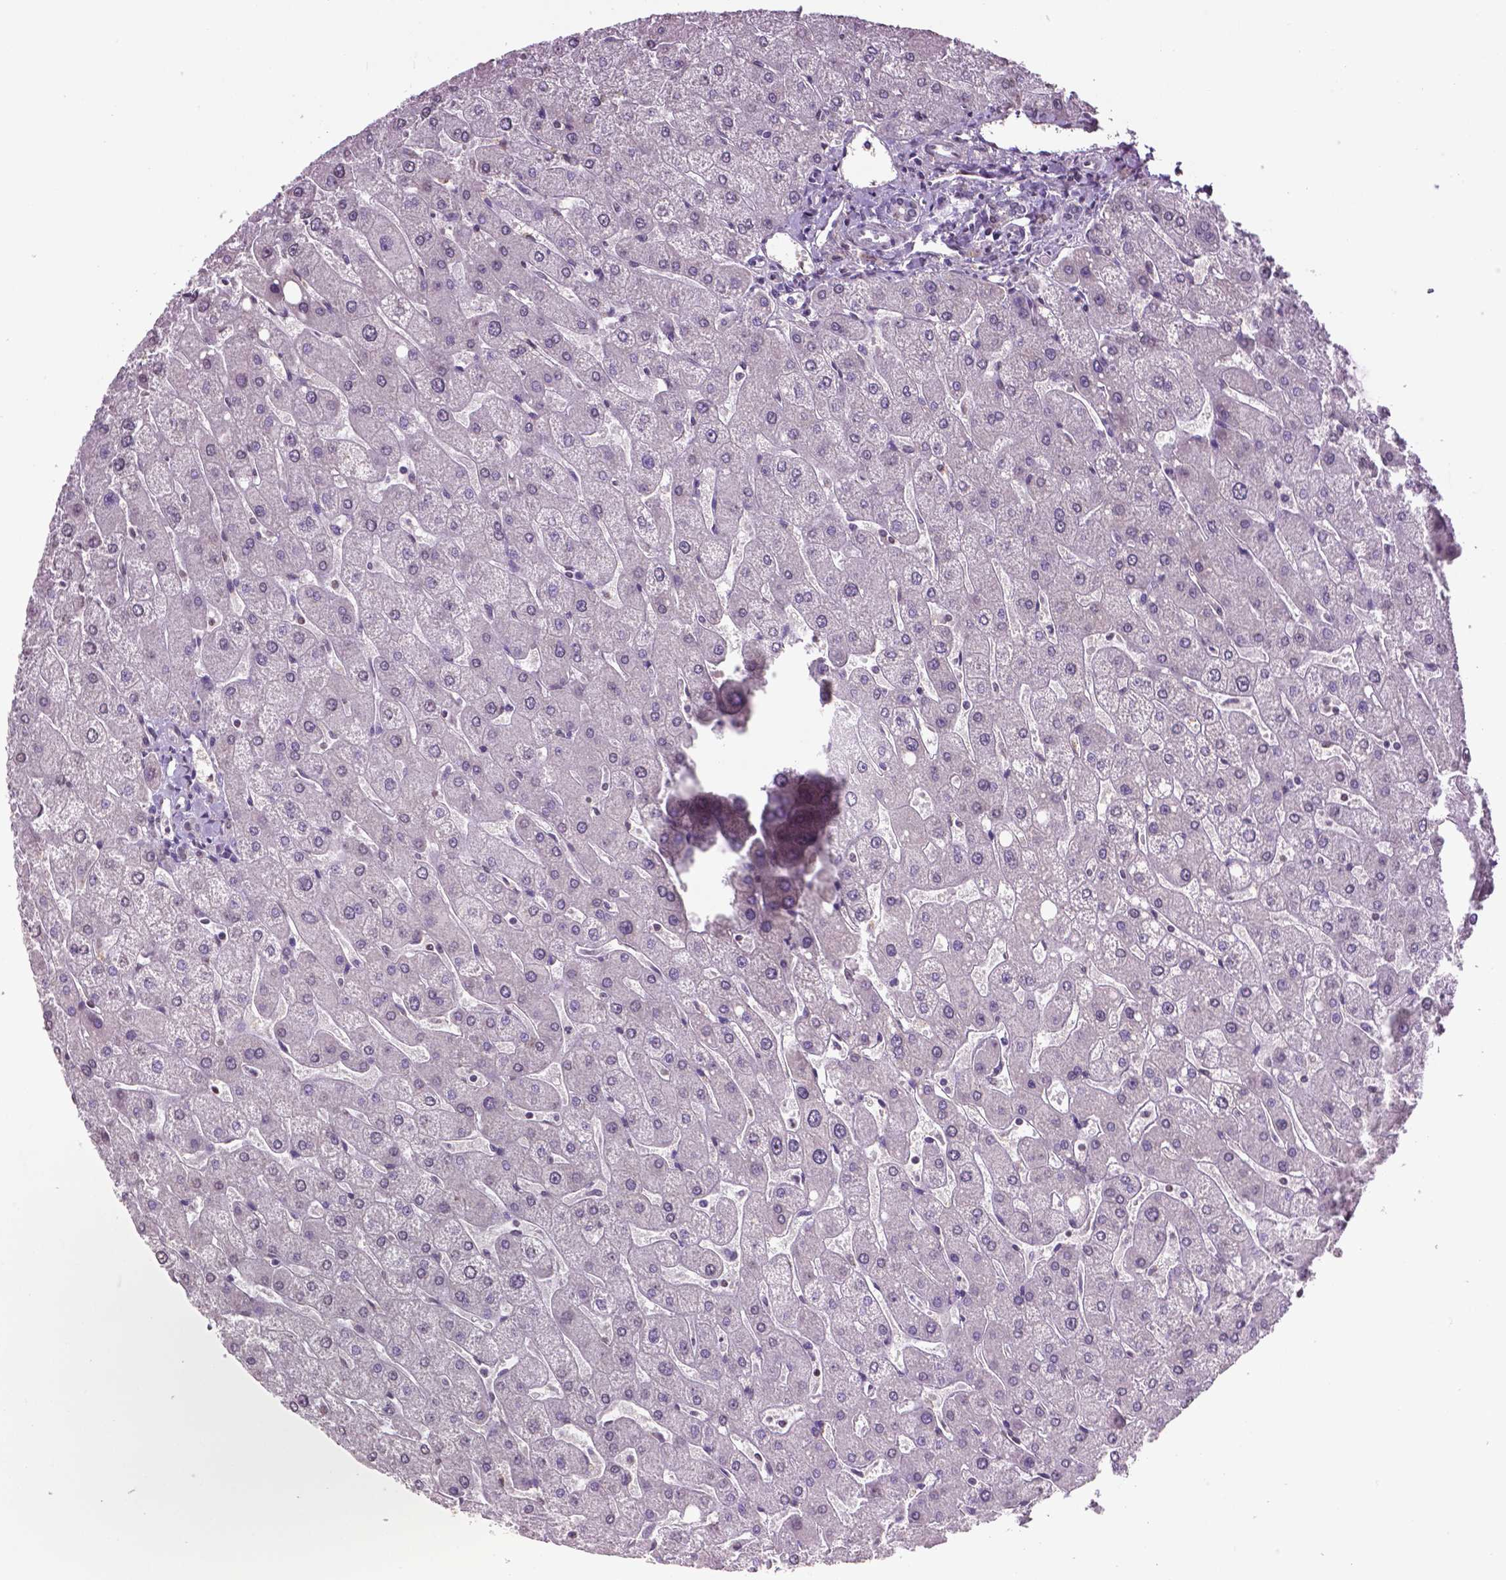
{"staining": {"intensity": "negative", "quantity": "none", "location": "none"}, "tissue": "liver", "cell_type": "Cholangiocytes", "image_type": "normal", "snomed": [{"axis": "morphology", "description": "Normal tissue, NOS"}, {"axis": "topography", "description": "Liver"}], "caption": "Immunohistochemistry (IHC) photomicrograph of unremarkable liver: human liver stained with DAB (3,3'-diaminobenzidine) displays no significant protein positivity in cholangiocytes.", "gene": "RUNX3", "patient": {"sex": "male", "age": 67}}